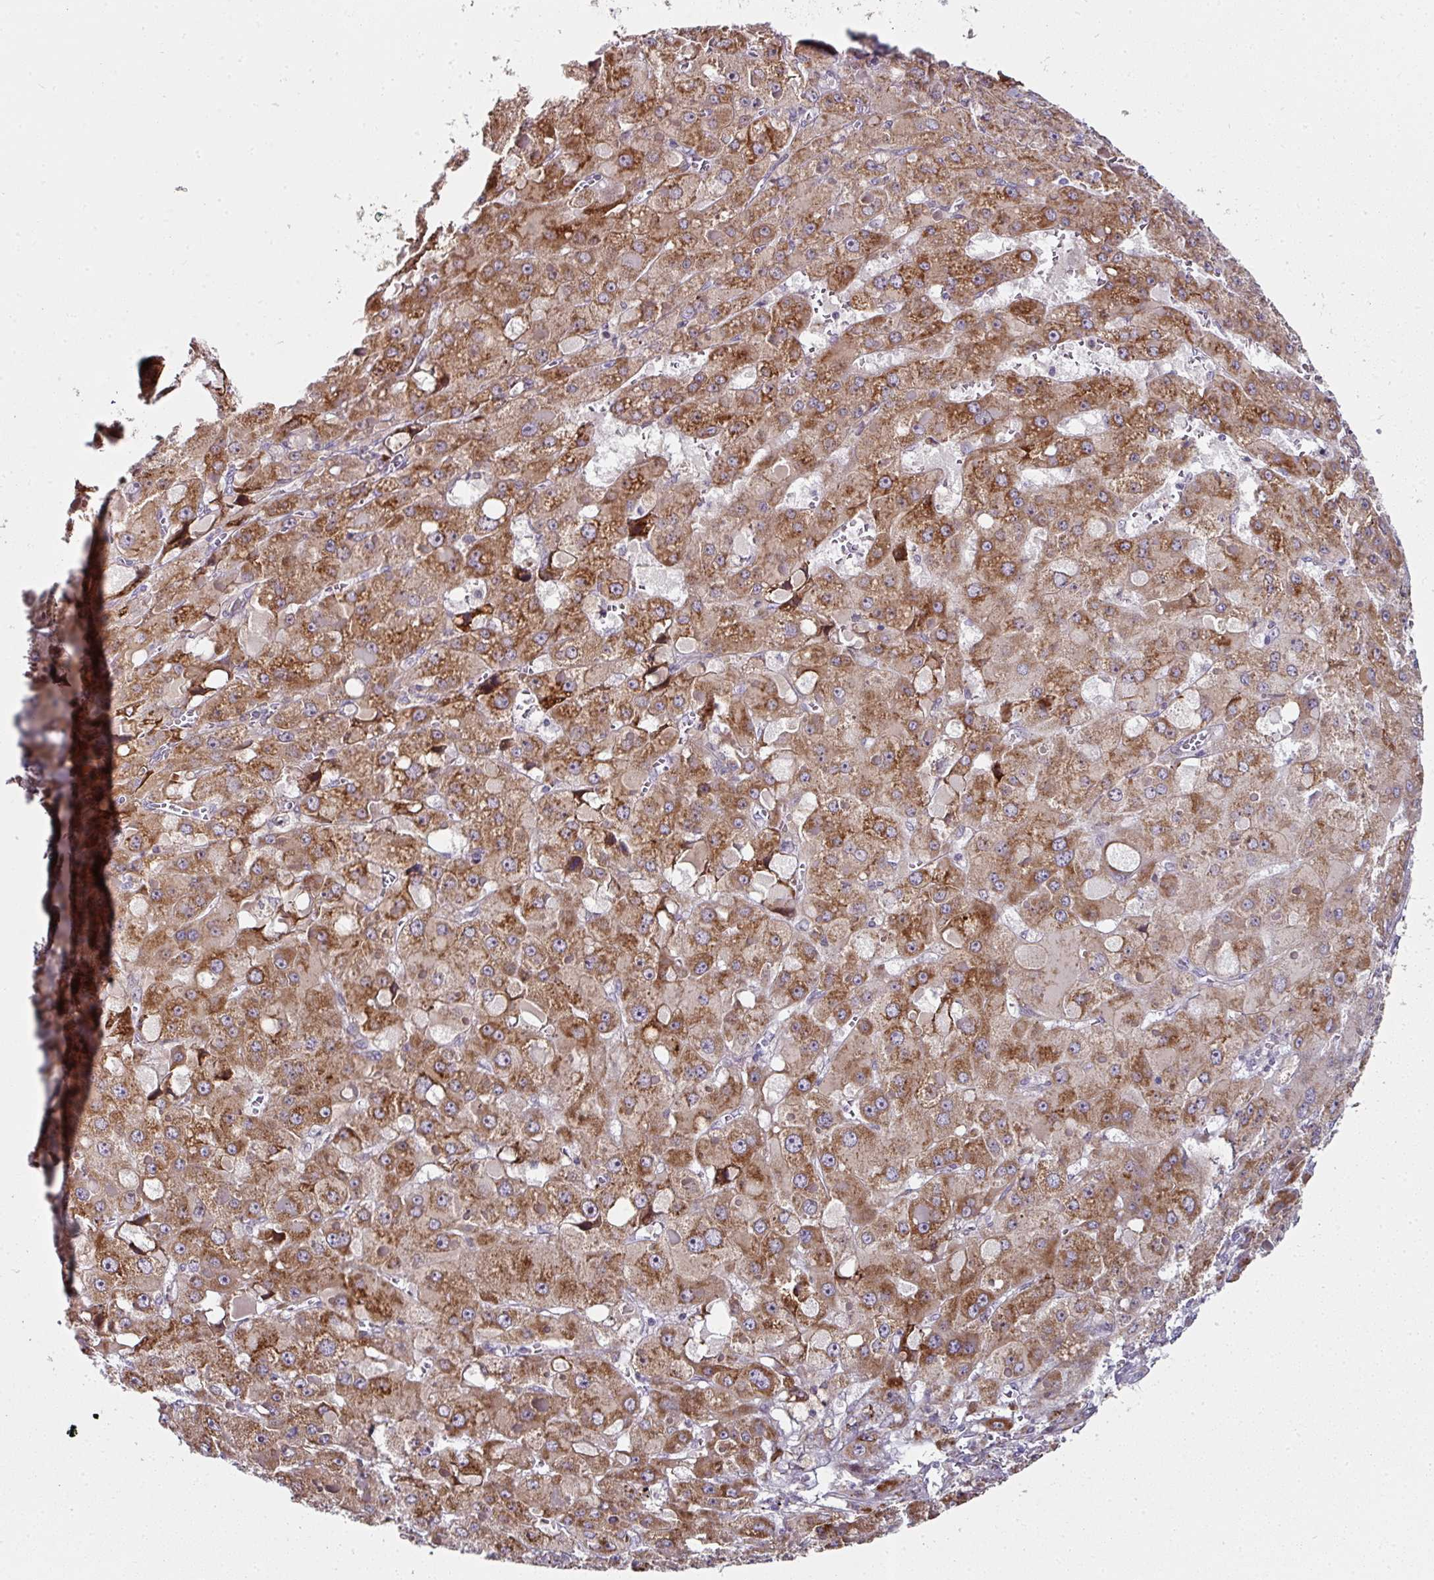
{"staining": {"intensity": "moderate", "quantity": ">75%", "location": "cytoplasmic/membranous"}, "tissue": "liver cancer", "cell_type": "Tumor cells", "image_type": "cancer", "snomed": [{"axis": "morphology", "description": "Carcinoma, Hepatocellular, NOS"}, {"axis": "topography", "description": "Liver"}], "caption": "Tumor cells demonstrate medium levels of moderate cytoplasmic/membranous expression in approximately >75% of cells in liver cancer. (DAB (3,3'-diaminobenzidine) = brown stain, brightfield microscopy at high magnification).", "gene": "APOLD1", "patient": {"sex": "female", "age": 73}}